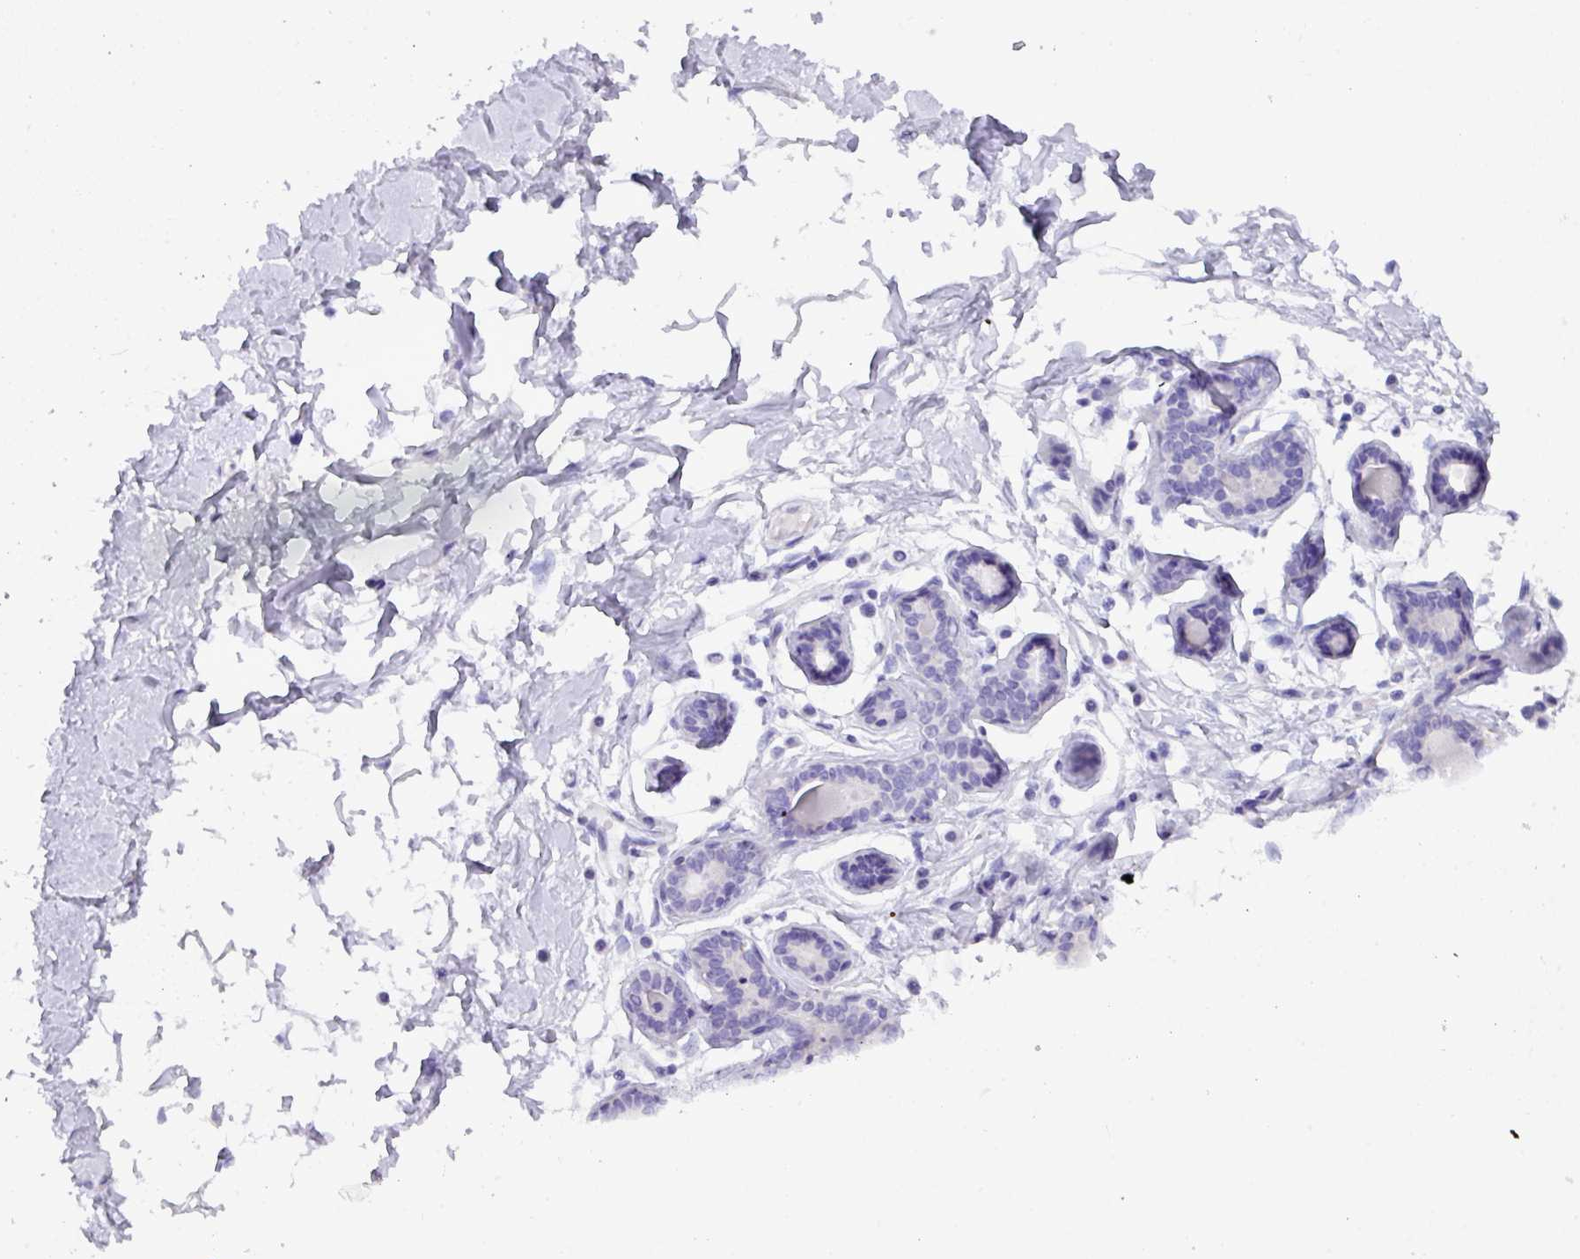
{"staining": {"intensity": "negative", "quantity": "none", "location": "none"}, "tissue": "breast", "cell_type": "Adipocytes", "image_type": "normal", "snomed": [{"axis": "morphology", "description": "Normal tissue, NOS"}, {"axis": "topography", "description": "Breast"}], "caption": "Immunohistochemistry (IHC) image of benign breast stained for a protein (brown), which demonstrates no staining in adipocytes.", "gene": "MRM2", "patient": {"sex": "female", "age": 23}}